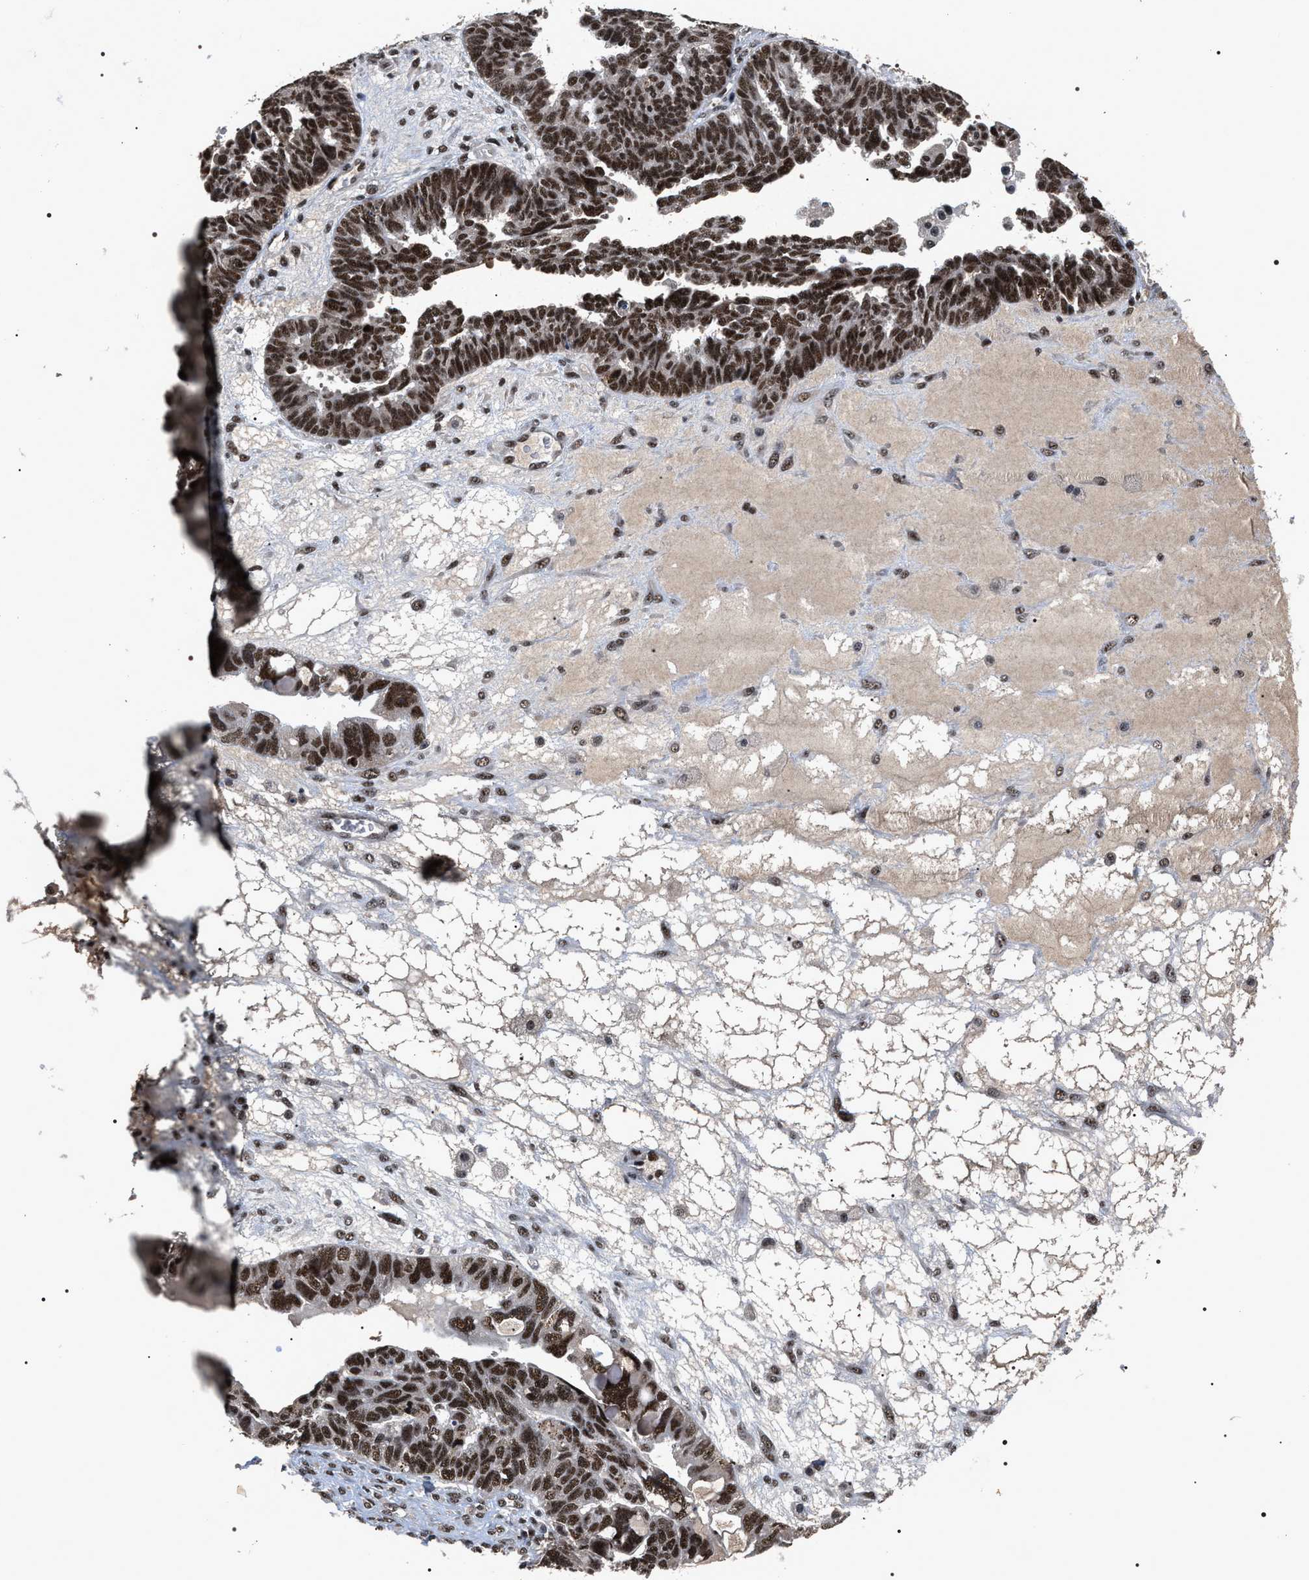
{"staining": {"intensity": "strong", "quantity": ">75%", "location": "nuclear"}, "tissue": "ovarian cancer", "cell_type": "Tumor cells", "image_type": "cancer", "snomed": [{"axis": "morphology", "description": "Cystadenocarcinoma, serous, NOS"}, {"axis": "topography", "description": "Ovary"}], "caption": "Strong nuclear positivity is identified in approximately >75% of tumor cells in serous cystadenocarcinoma (ovarian). (DAB (3,3'-diaminobenzidine) IHC, brown staining for protein, blue staining for nuclei).", "gene": "RRP1B", "patient": {"sex": "female", "age": 79}}